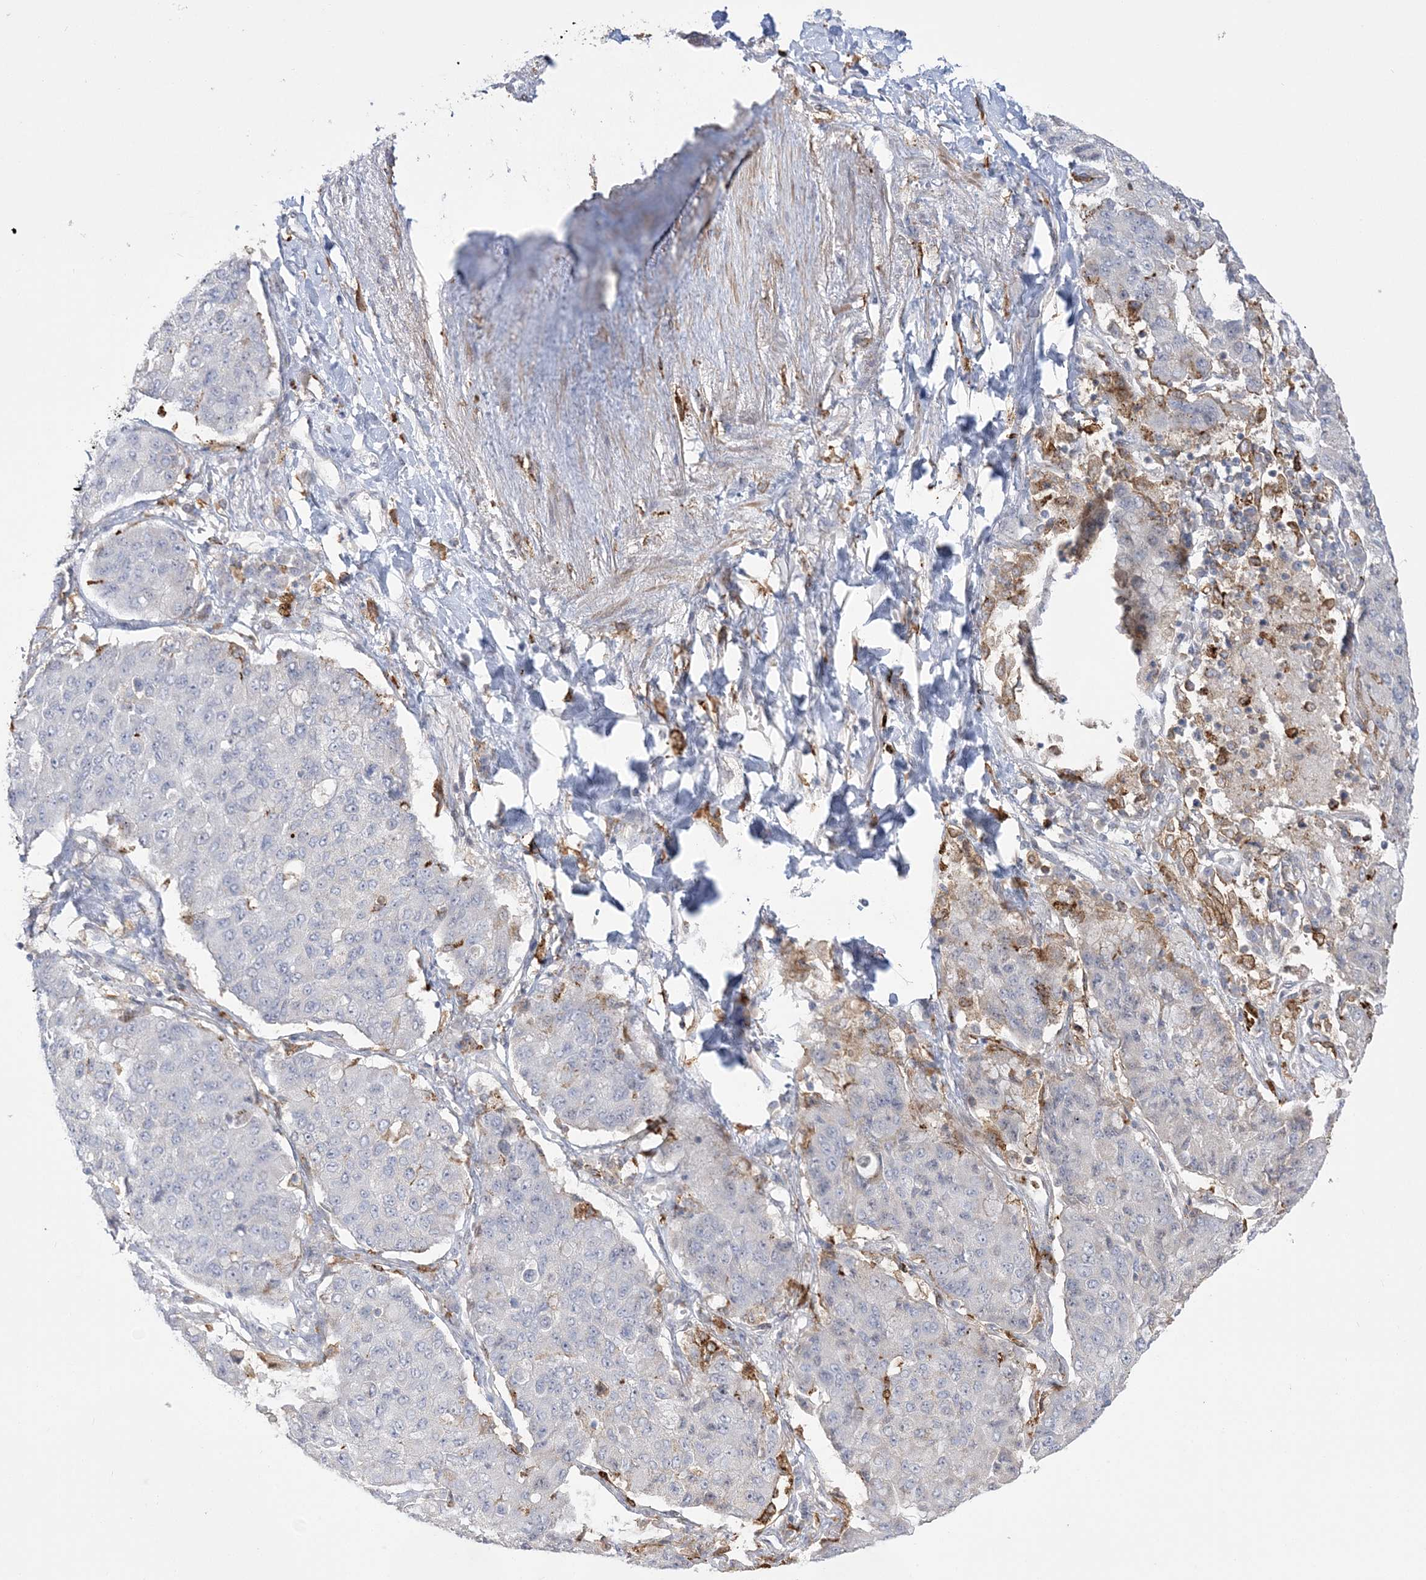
{"staining": {"intensity": "negative", "quantity": "none", "location": "none"}, "tissue": "lung cancer", "cell_type": "Tumor cells", "image_type": "cancer", "snomed": [{"axis": "morphology", "description": "Squamous cell carcinoma, NOS"}, {"axis": "topography", "description": "Lung"}], "caption": "IHC histopathology image of neoplastic tissue: human squamous cell carcinoma (lung) stained with DAB (3,3'-diaminobenzidine) demonstrates no significant protein expression in tumor cells.", "gene": "HAAO", "patient": {"sex": "male", "age": 74}}